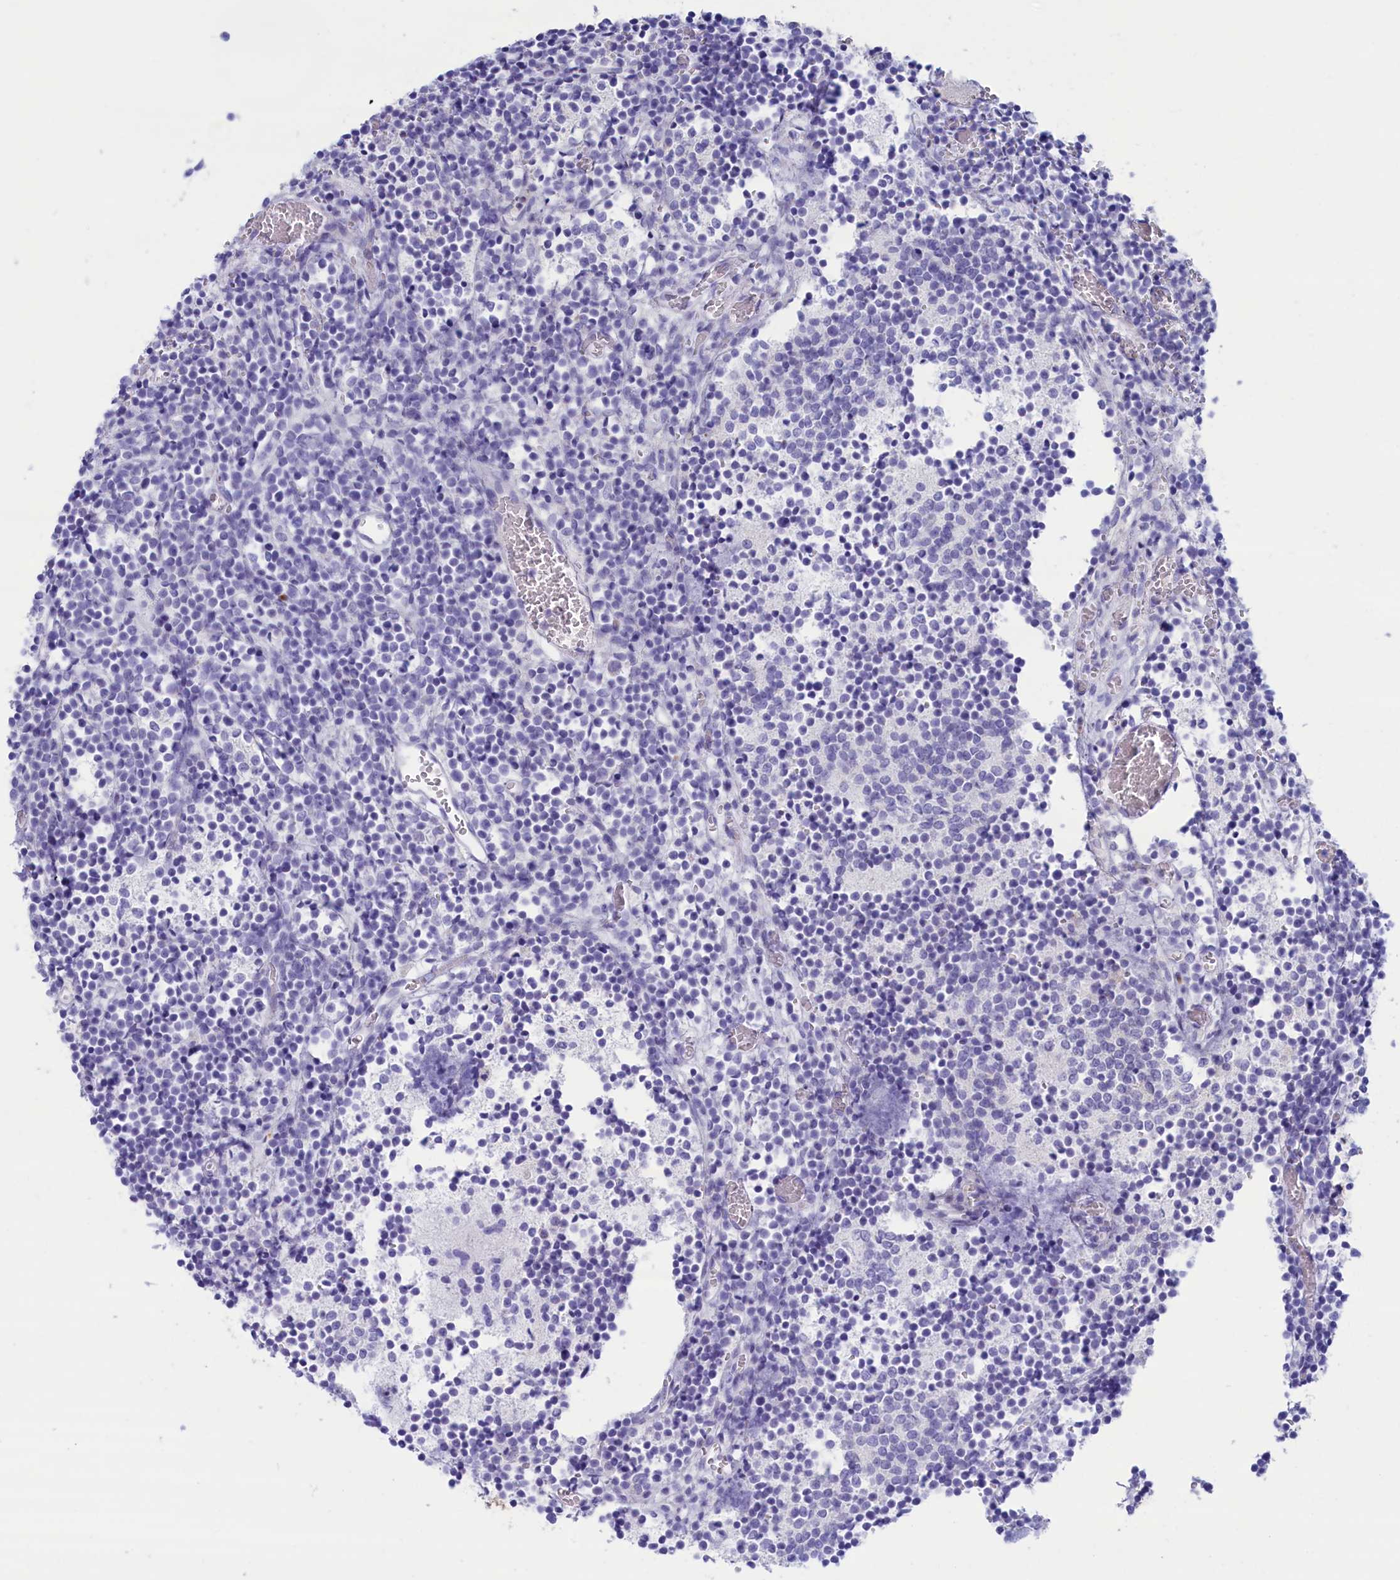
{"staining": {"intensity": "negative", "quantity": "none", "location": "none"}, "tissue": "glioma", "cell_type": "Tumor cells", "image_type": "cancer", "snomed": [{"axis": "morphology", "description": "Glioma, malignant, Low grade"}, {"axis": "topography", "description": "Brain"}], "caption": "DAB (3,3'-diaminobenzidine) immunohistochemical staining of human glioma shows no significant positivity in tumor cells.", "gene": "MPV17L2", "patient": {"sex": "female", "age": 1}}